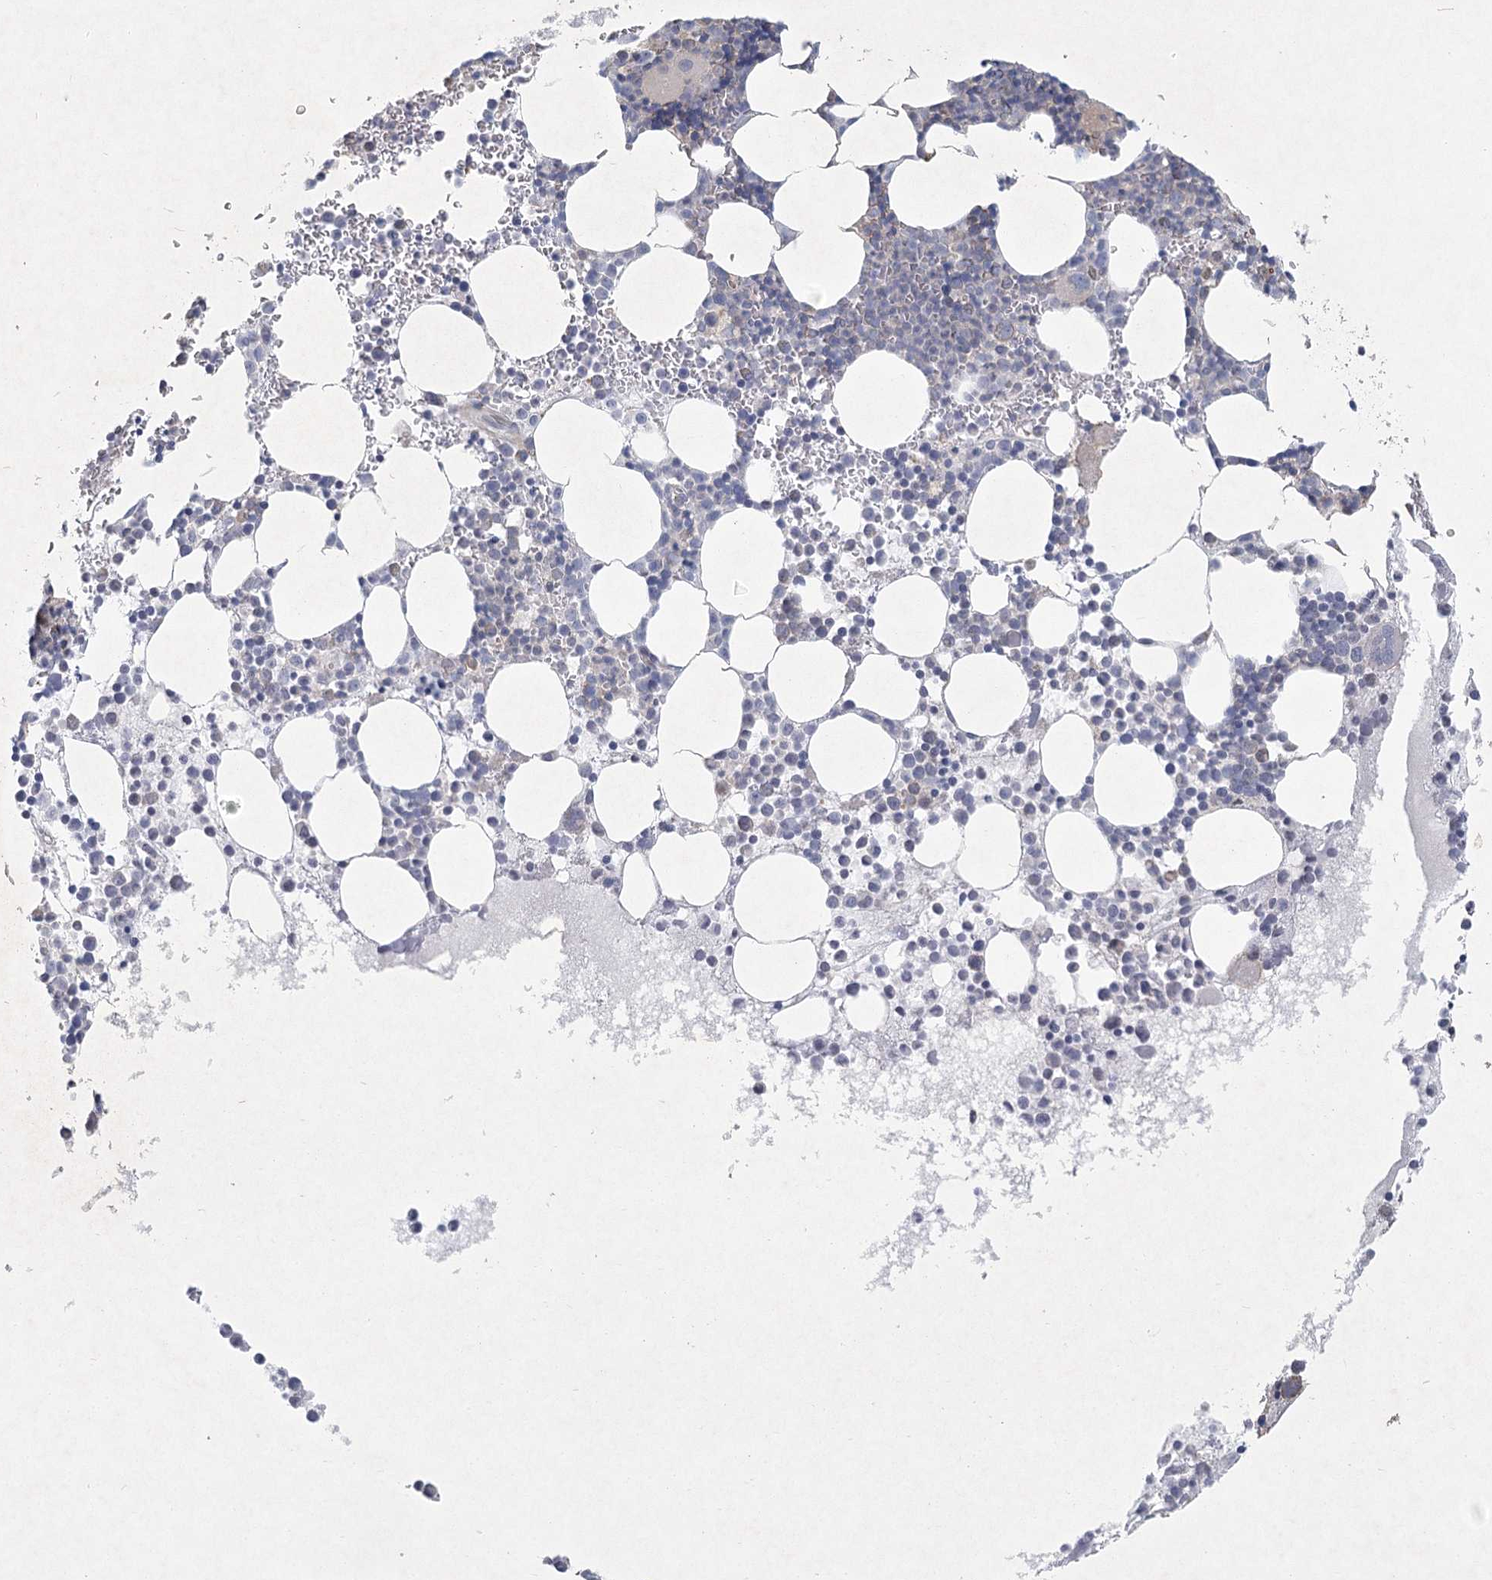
{"staining": {"intensity": "weak", "quantity": "<25%", "location": "cytoplasmic/membranous"}, "tissue": "bone marrow", "cell_type": "Hematopoietic cells", "image_type": "normal", "snomed": [{"axis": "morphology", "description": "Normal tissue, NOS"}, {"axis": "topography", "description": "Bone marrow"}], "caption": "Immunohistochemistry (IHC) micrograph of benign bone marrow stained for a protein (brown), which exhibits no expression in hematopoietic cells.", "gene": "FAM110C", "patient": {"sex": "female", "age": 78}}